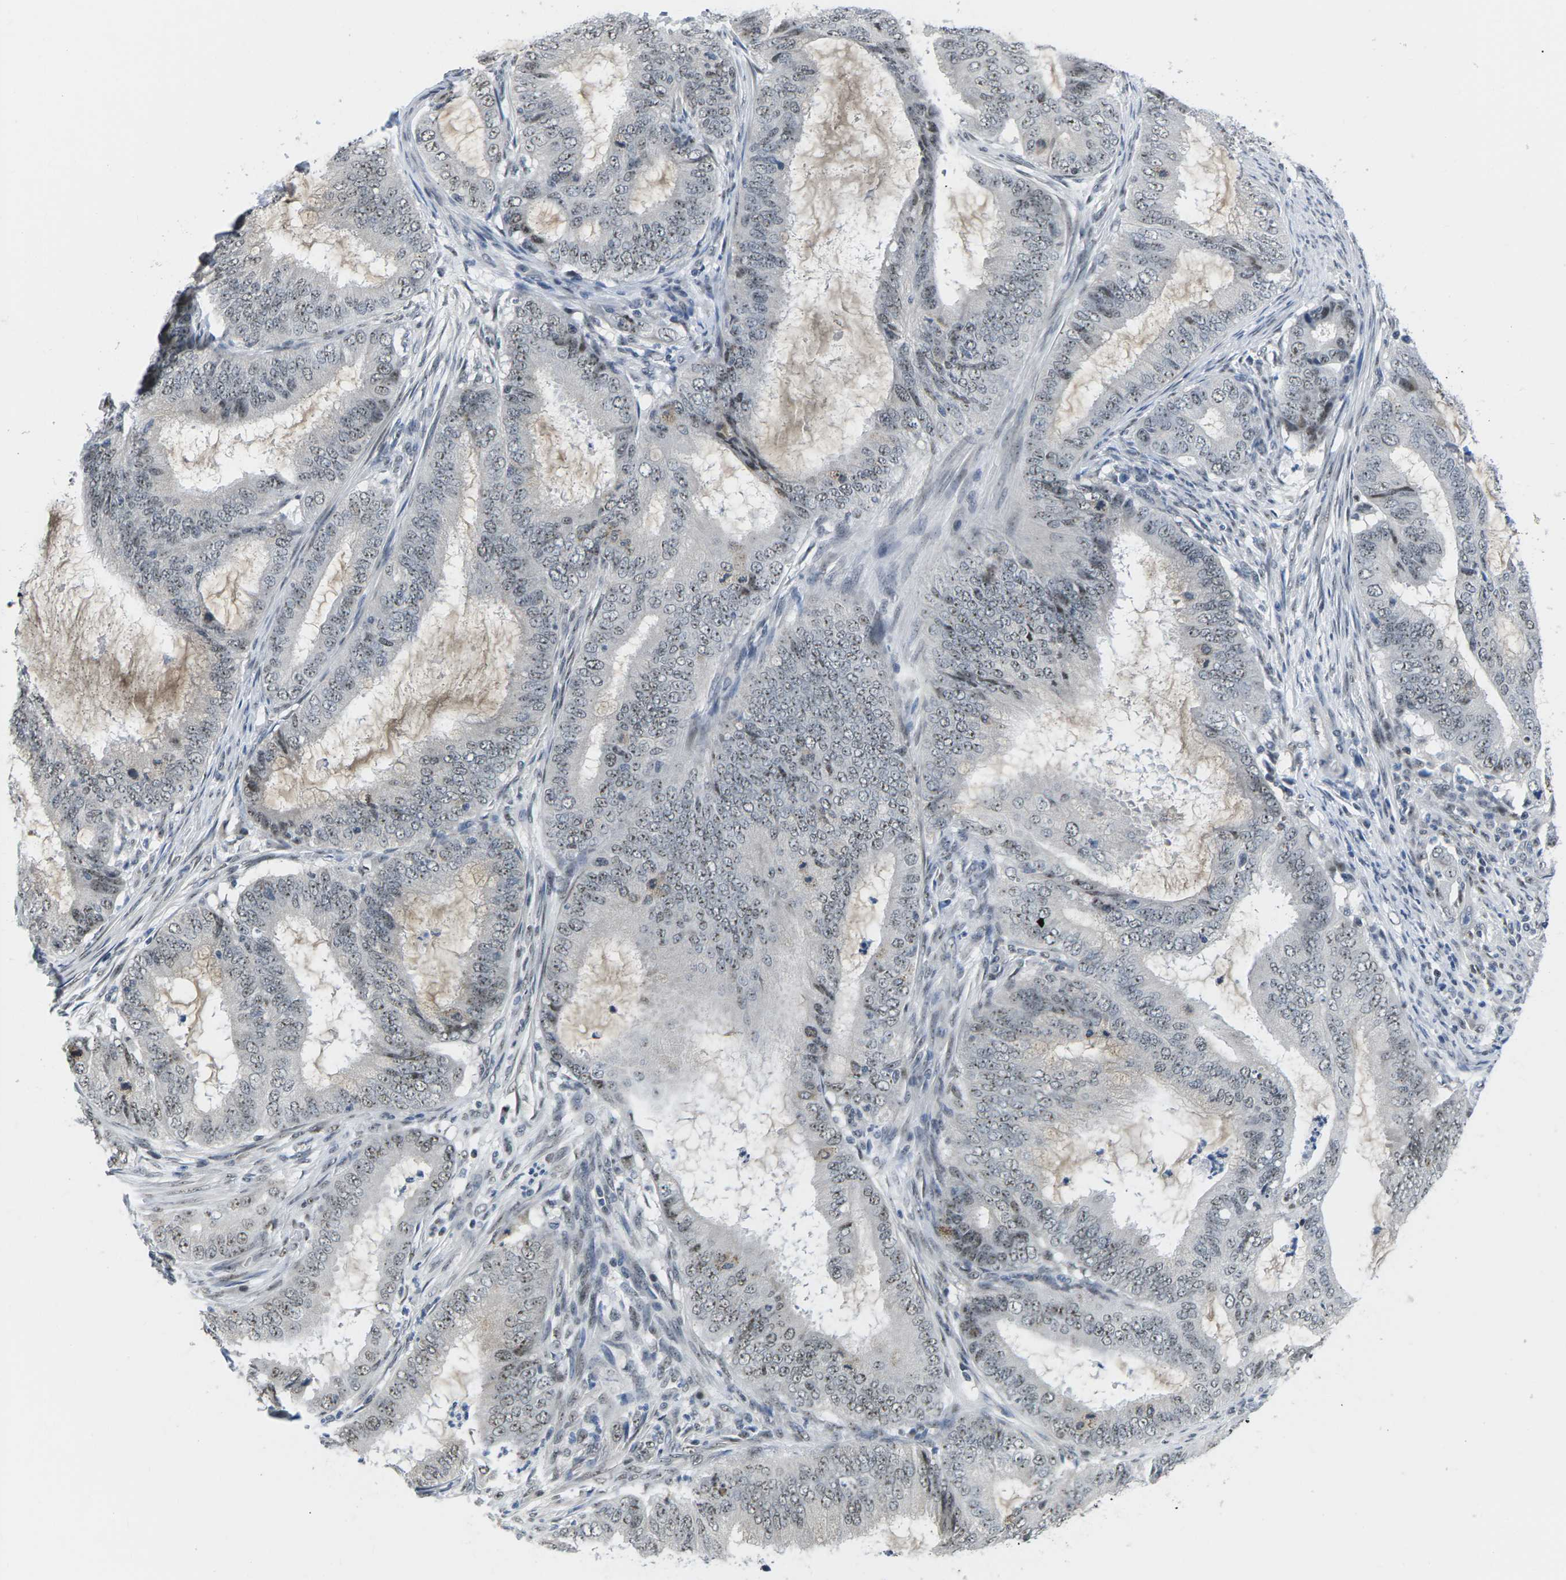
{"staining": {"intensity": "weak", "quantity": ">75%", "location": "nuclear"}, "tissue": "endometrial cancer", "cell_type": "Tumor cells", "image_type": "cancer", "snomed": [{"axis": "morphology", "description": "Adenocarcinoma, NOS"}, {"axis": "topography", "description": "Endometrium"}], "caption": "Endometrial cancer was stained to show a protein in brown. There is low levels of weak nuclear positivity in approximately >75% of tumor cells.", "gene": "NSRP1", "patient": {"sex": "female", "age": 70}}